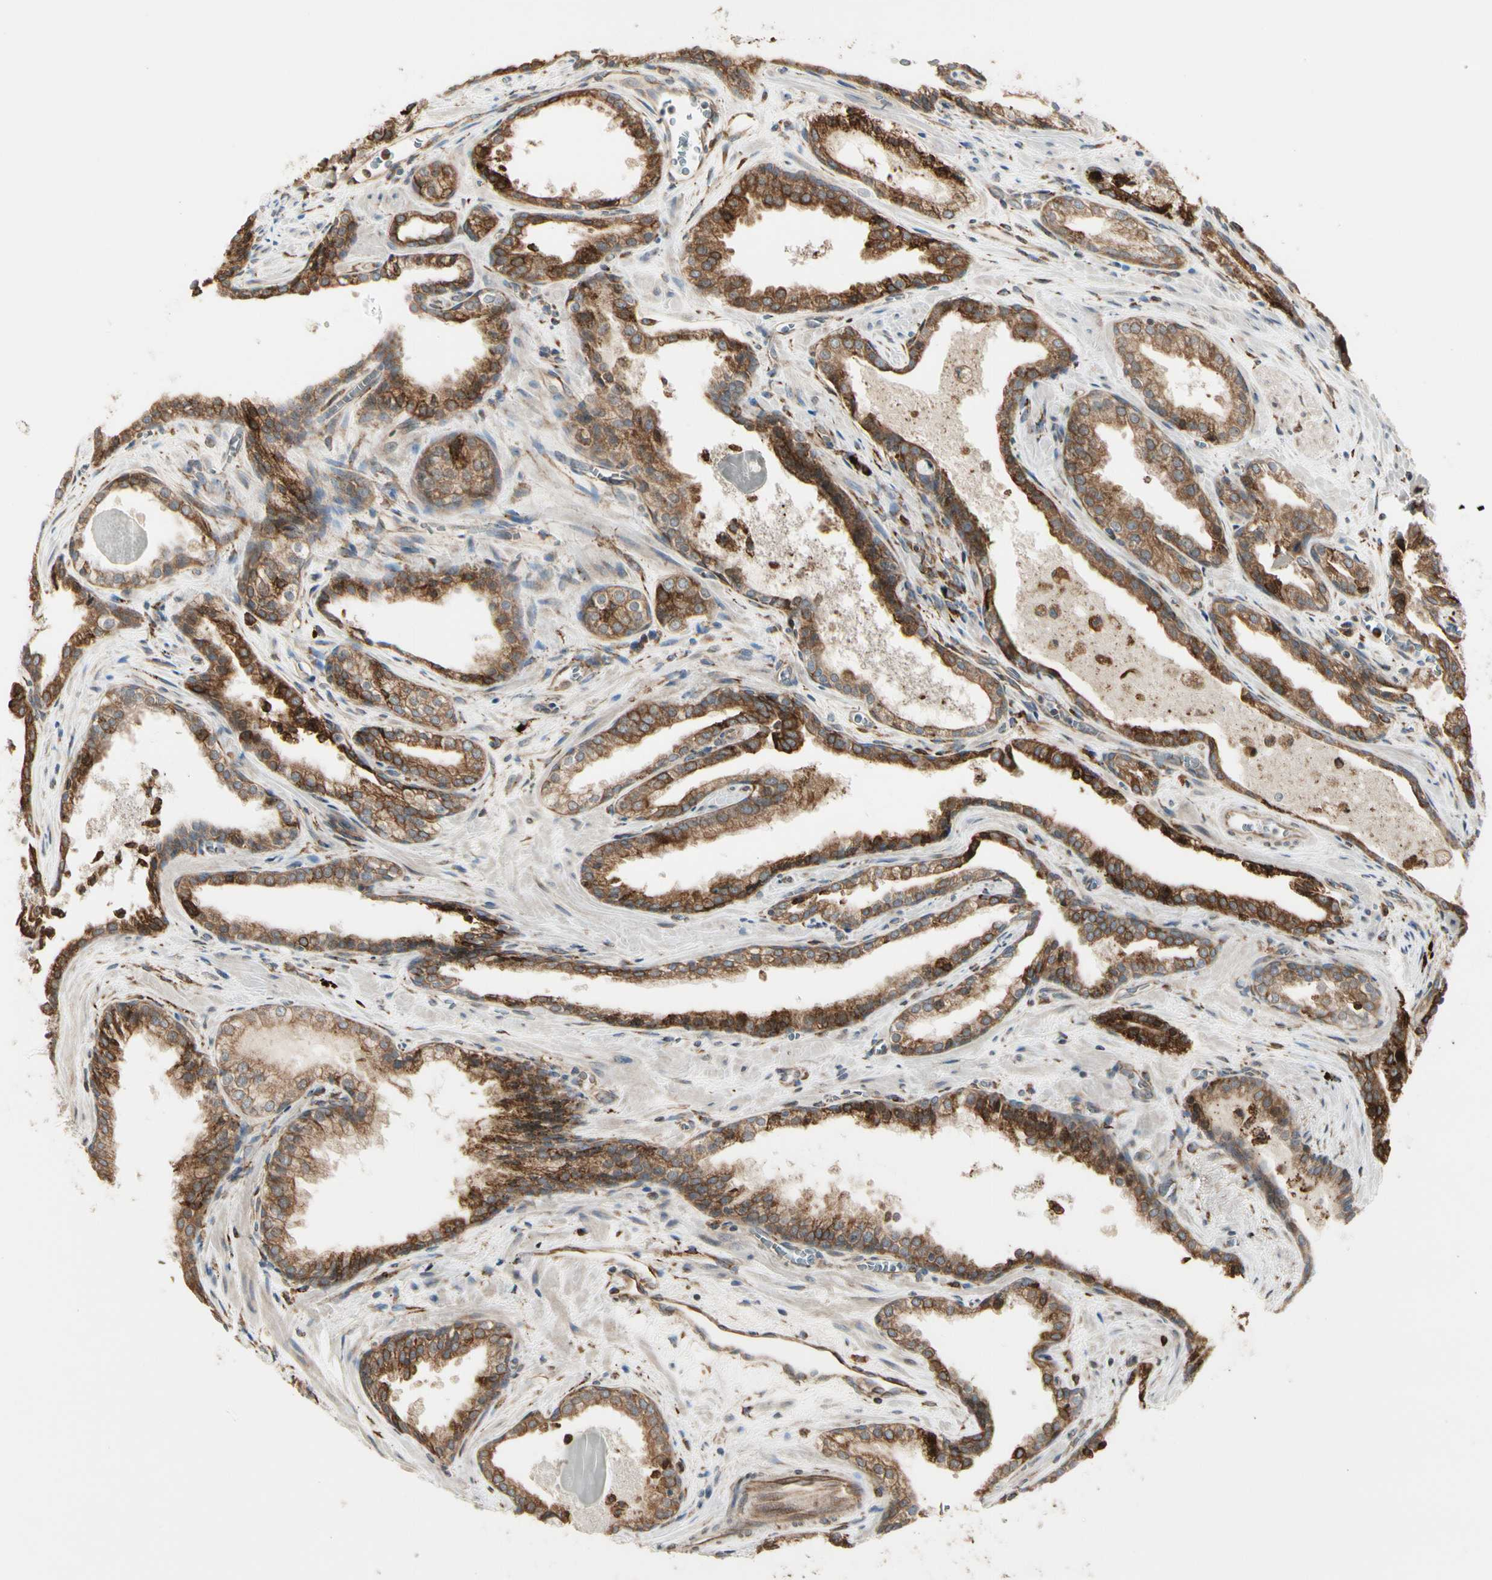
{"staining": {"intensity": "strong", "quantity": ">75%", "location": "cytoplasmic/membranous"}, "tissue": "prostate cancer", "cell_type": "Tumor cells", "image_type": "cancer", "snomed": [{"axis": "morphology", "description": "Adenocarcinoma, Low grade"}, {"axis": "topography", "description": "Prostate"}], "caption": "Immunohistochemistry (IHC) (DAB) staining of prostate adenocarcinoma (low-grade) reveals strong cytoplasmic/membranous protein positivity in about >75% of tumor cells.", "gene": "HSP90B1", "patient": {"sex": "male", "age": 60}}